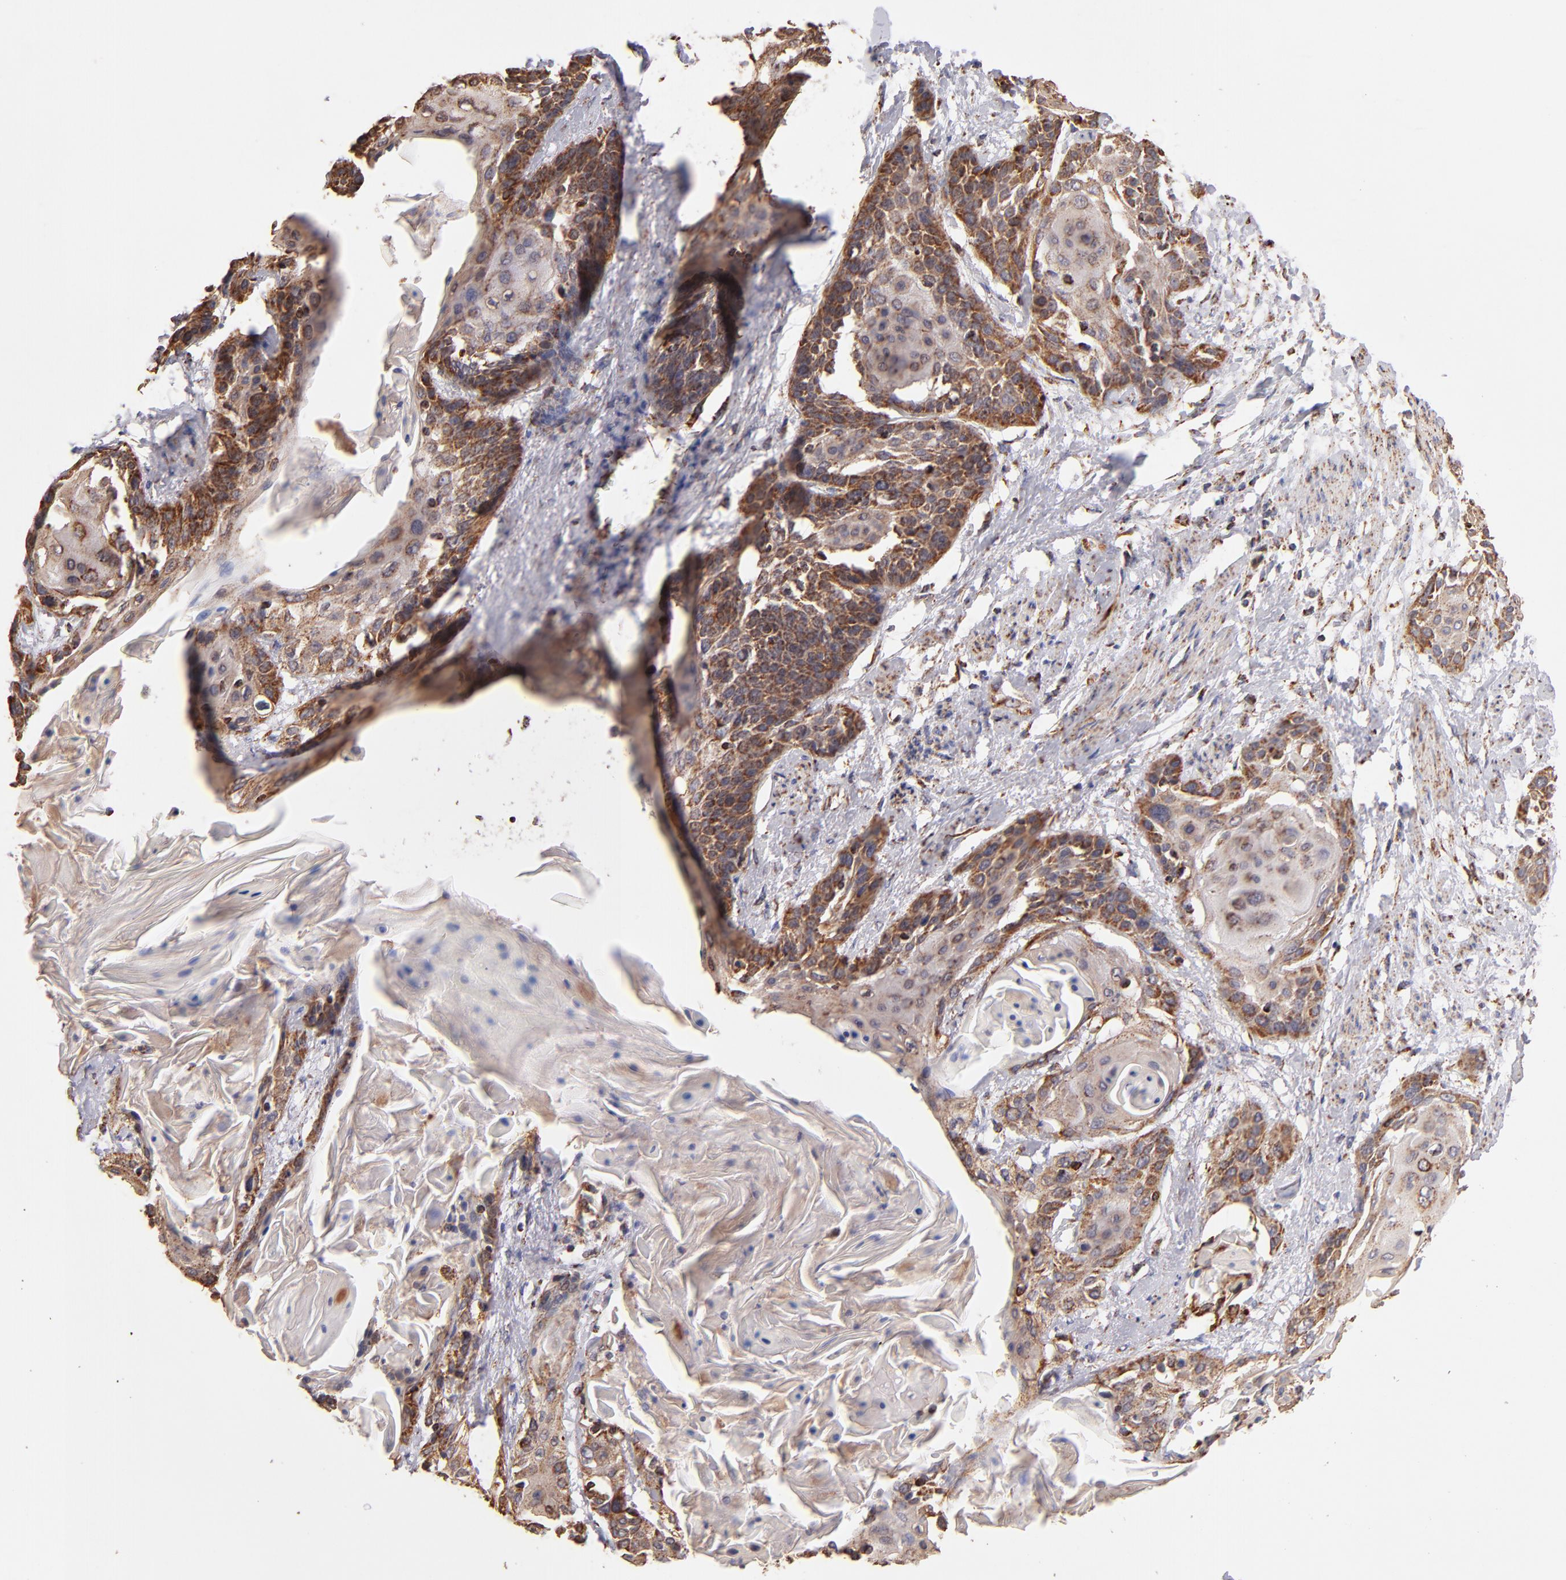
{"staining": {"intensity": "strong", "quantity": "<25%", "location": "cytoplasmic/membranous"}, "tissue": "cervical cancer", "cell_type": "Tumor cells", "image_type": "cancer", "snomed": [{"axis": "morphology", "description": "Squamous cell carcinoma, NOS"}, {"axis": "topography", "description": "Cervix"}], "caption": "Protein analysis of cervical cancer tissue demonstrates strong cytoplasmic/membranous expression in approximately <25% of tumor cells.", "gene": "DLST", "patient": {"sex": "female", "age": 57}}